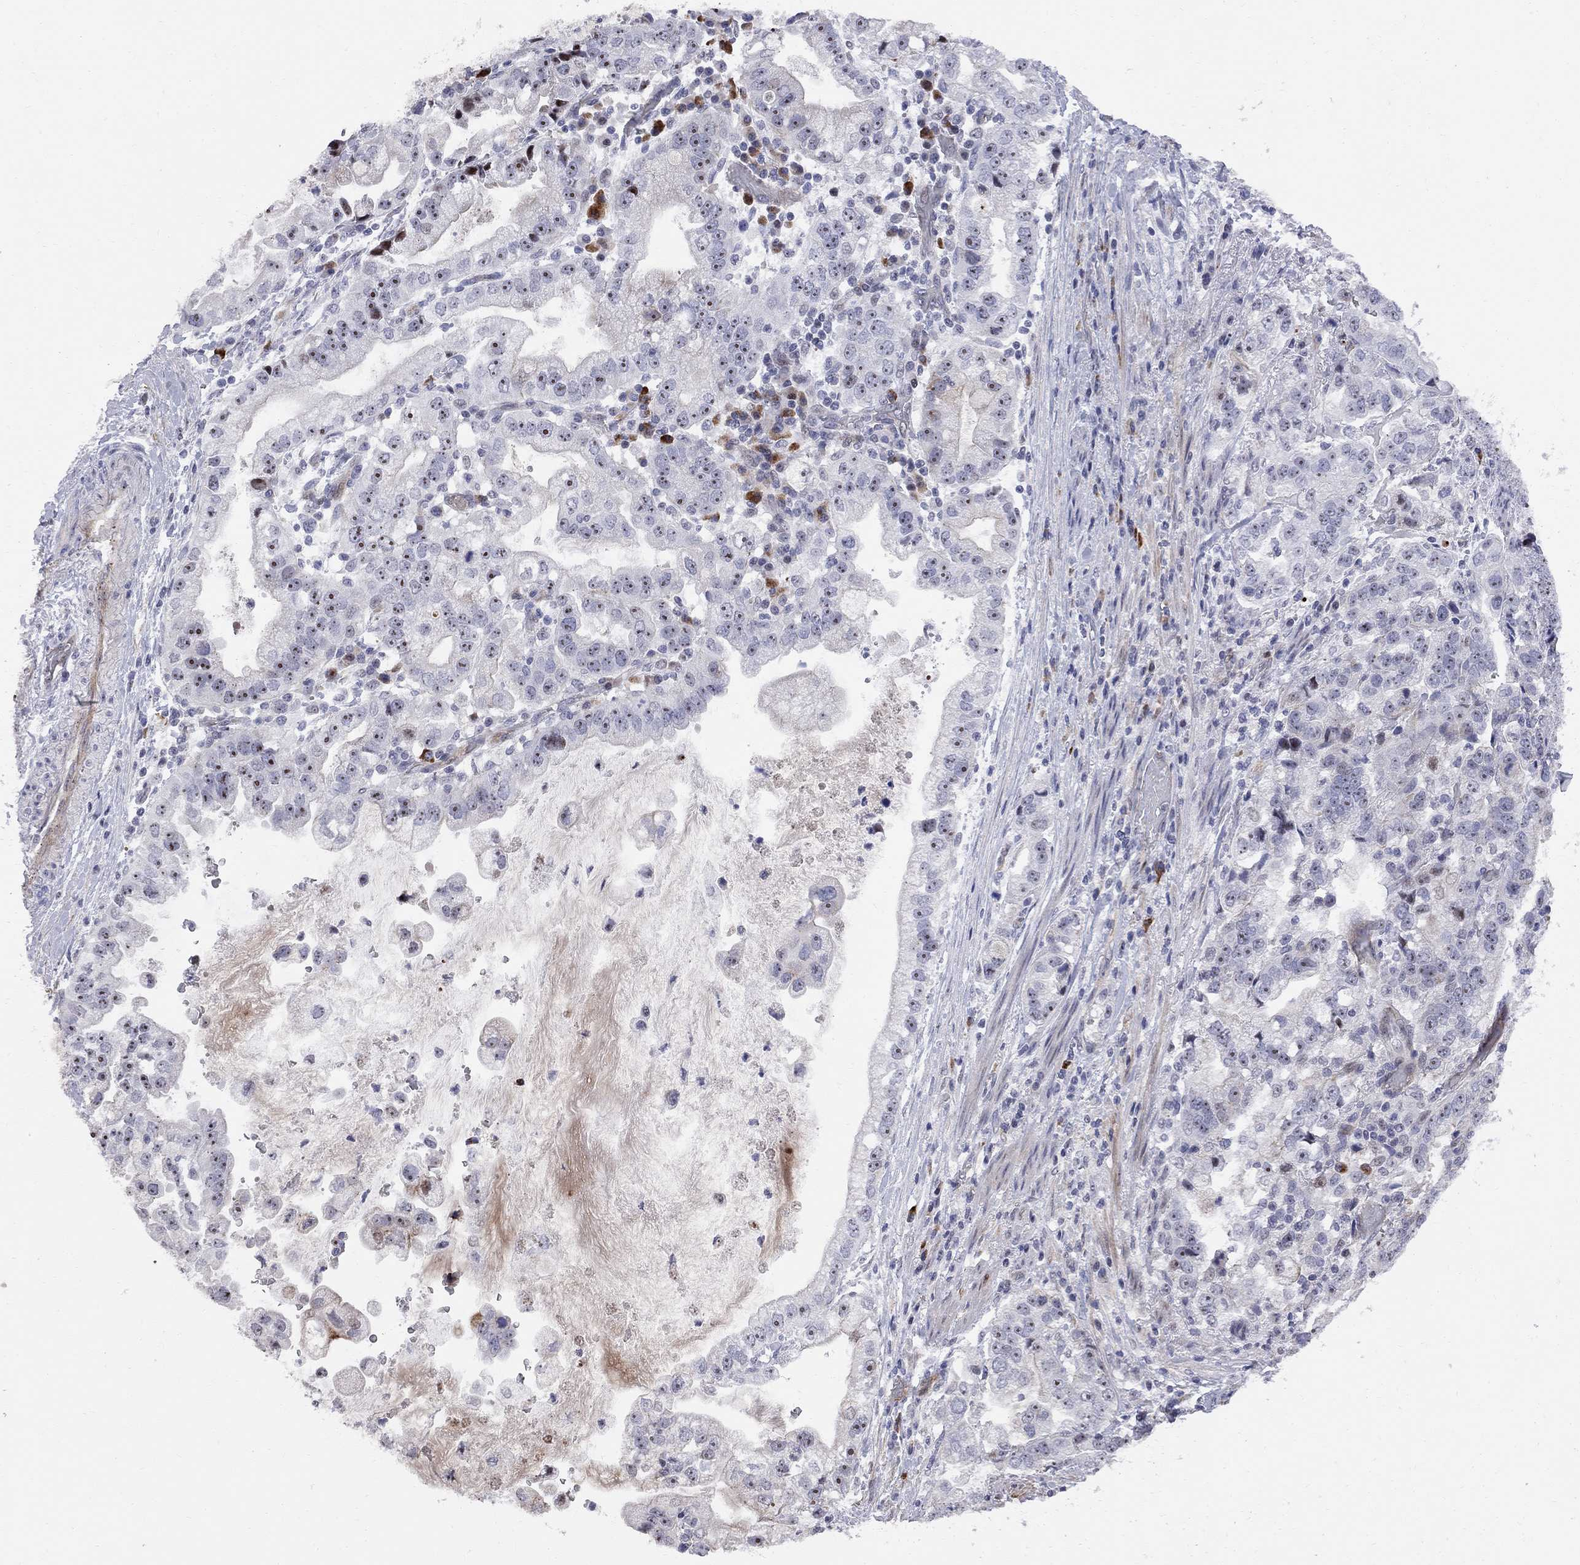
{"staining": {"intensity": "moderate", "quantity": "25%-75%", "location": "nuclear"}, "tissue": "stomach cancer", "cell_type": "Tumor cells", "image_type": "cancer", "snomed": [{"axis": "morphology", "description": "Adenocarcinoma, NOS"}, {"axis": "topography", "description": "Stomach"}], "caption": "Immunohistochemistry (IHC) image of neoplastic tissue: human adenocarcinoma (stomach) stained using immunohistochemistry demonstrates medium levels of moderate protein expression localized specifically in the nuclear of tumor cells, appearing as a nuclear brown color.", "gene": "DHX33", "patient": {"sex": "male", "age": 59}}